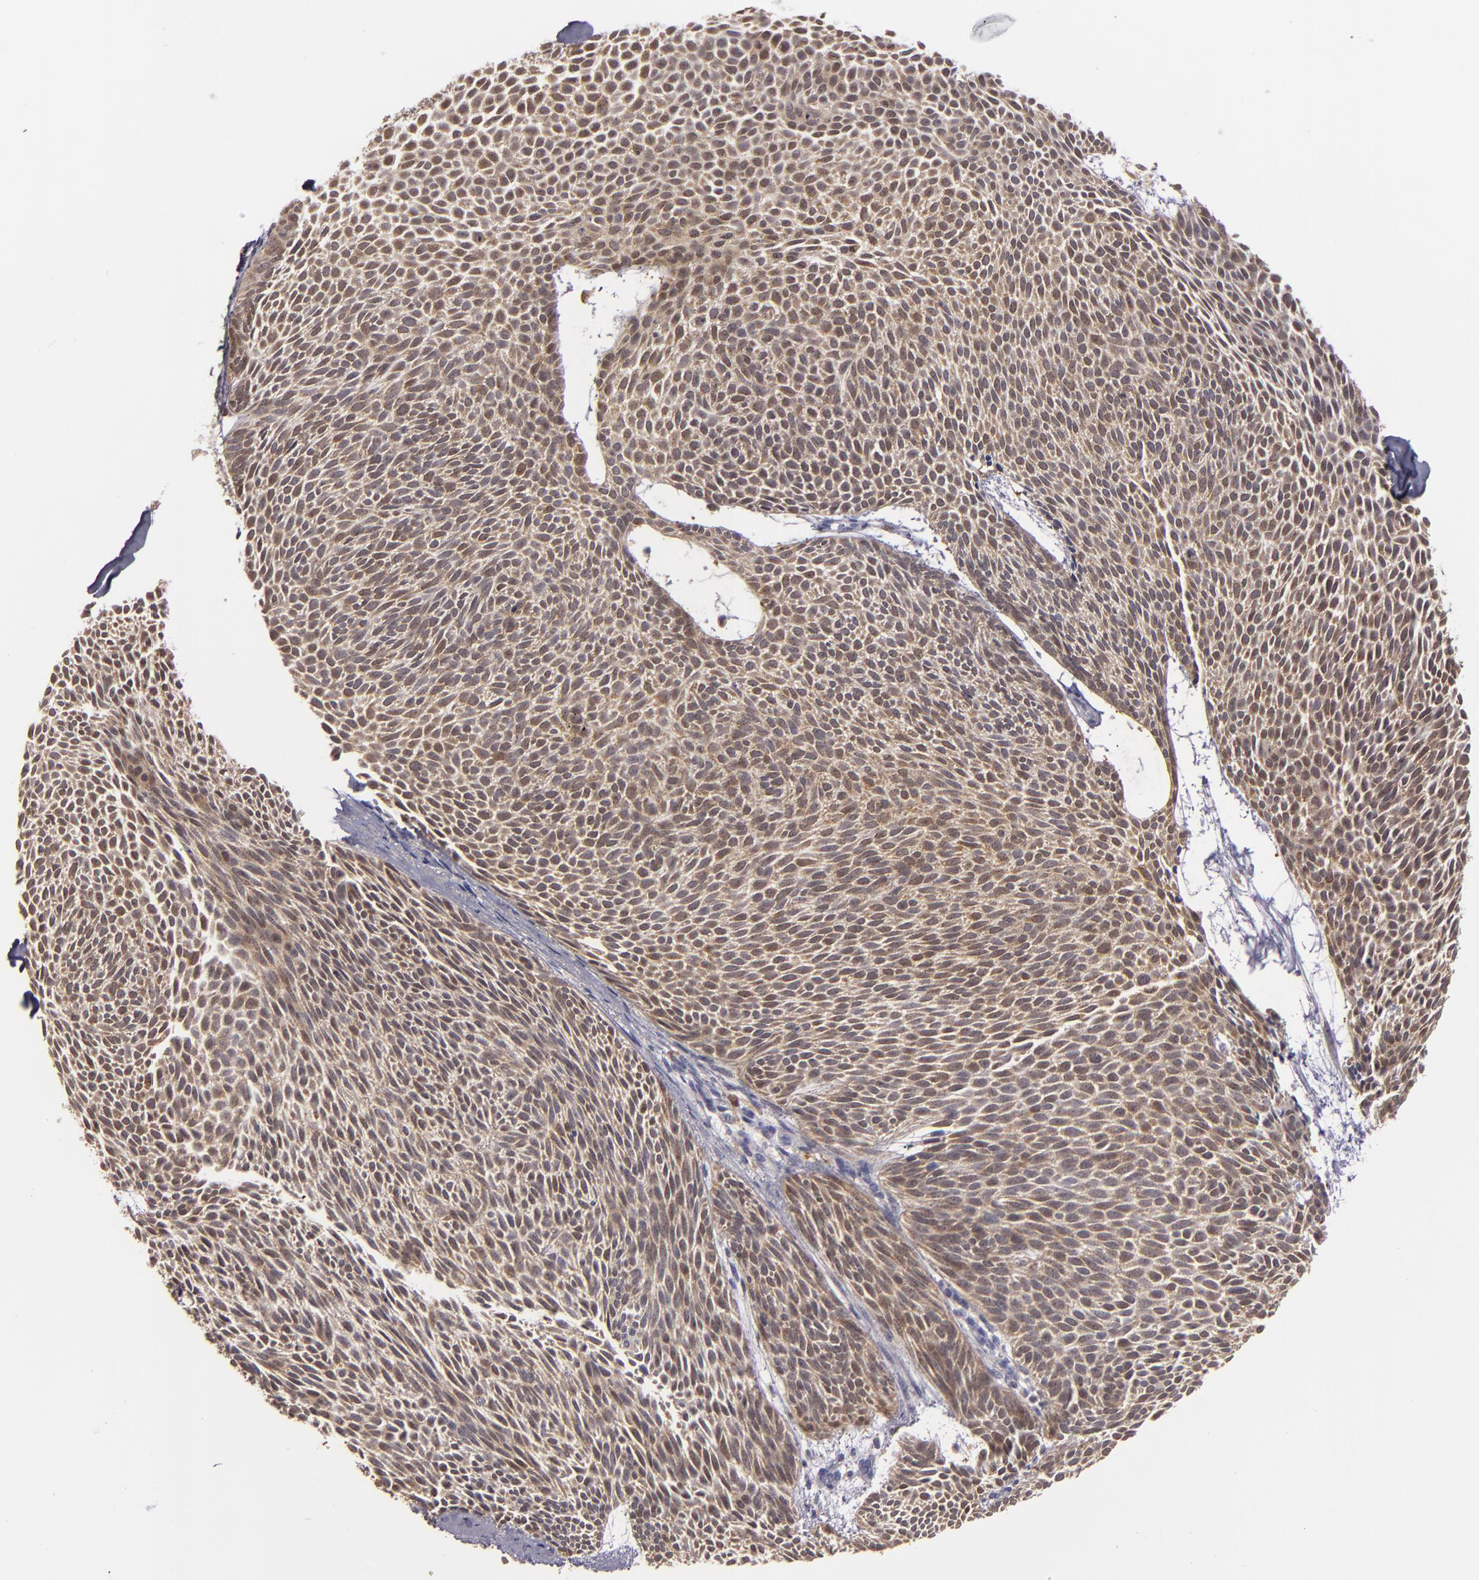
{"staining": {"intensity": "moderate", "quantity": ">75%", "location": "cytoplasmic/membranous"}, "tissue": "skin cancer", "cell_type": "Tumor cells", "image_type": "cancer", "snomed": [{"axis": "morphology", "description": "Basal cell carcinoma"}, {"axis": "topography", "description": "Skin"}], "caption": "IHC of human skin basal cell carcinoma reveals medium levels of moderate cytoplasmic/membranous staining in approximately >75% of tumor cells.", "gene": "FHIT", "patient": {"sex": "male", "age": 84}}